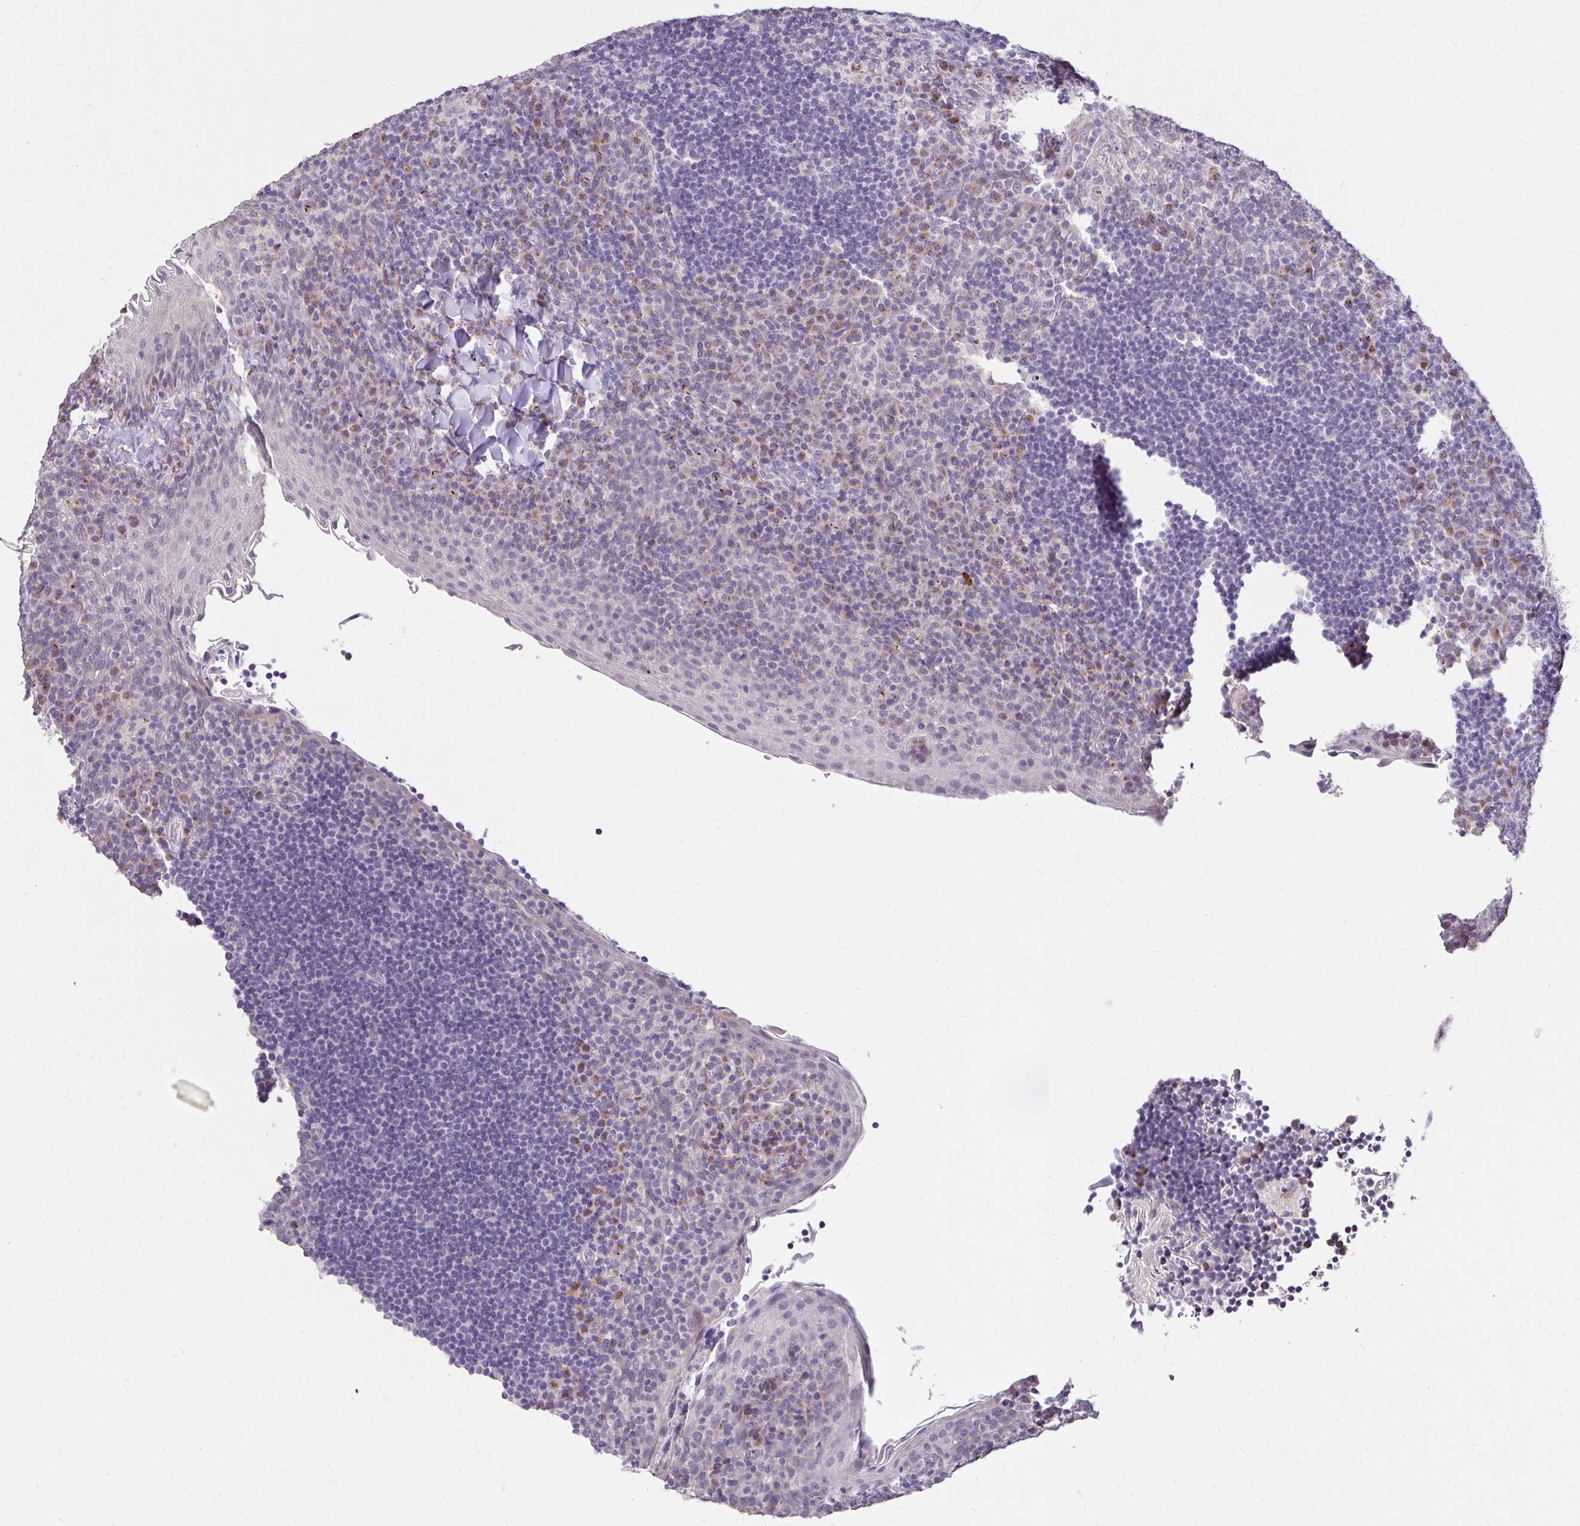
{"staining": {"intensity": "negative", "quantity": "none", "location": "none"}, "tissue": "tonsil", "cell_type": "Germinal center cells", "image_type": "normal", "snomed": [{"axis": "morphology", "description": "Normal tissue, NOS"}, {"axis": "topography", "description": "Tonsil"}], "caption": "IHC of benign human tonsil demonstrates no expression in germinal center cells. Nuclei are stained in blue.", "gene": "KIAA1210", "patient": {"sex": "male", "age": 17}}